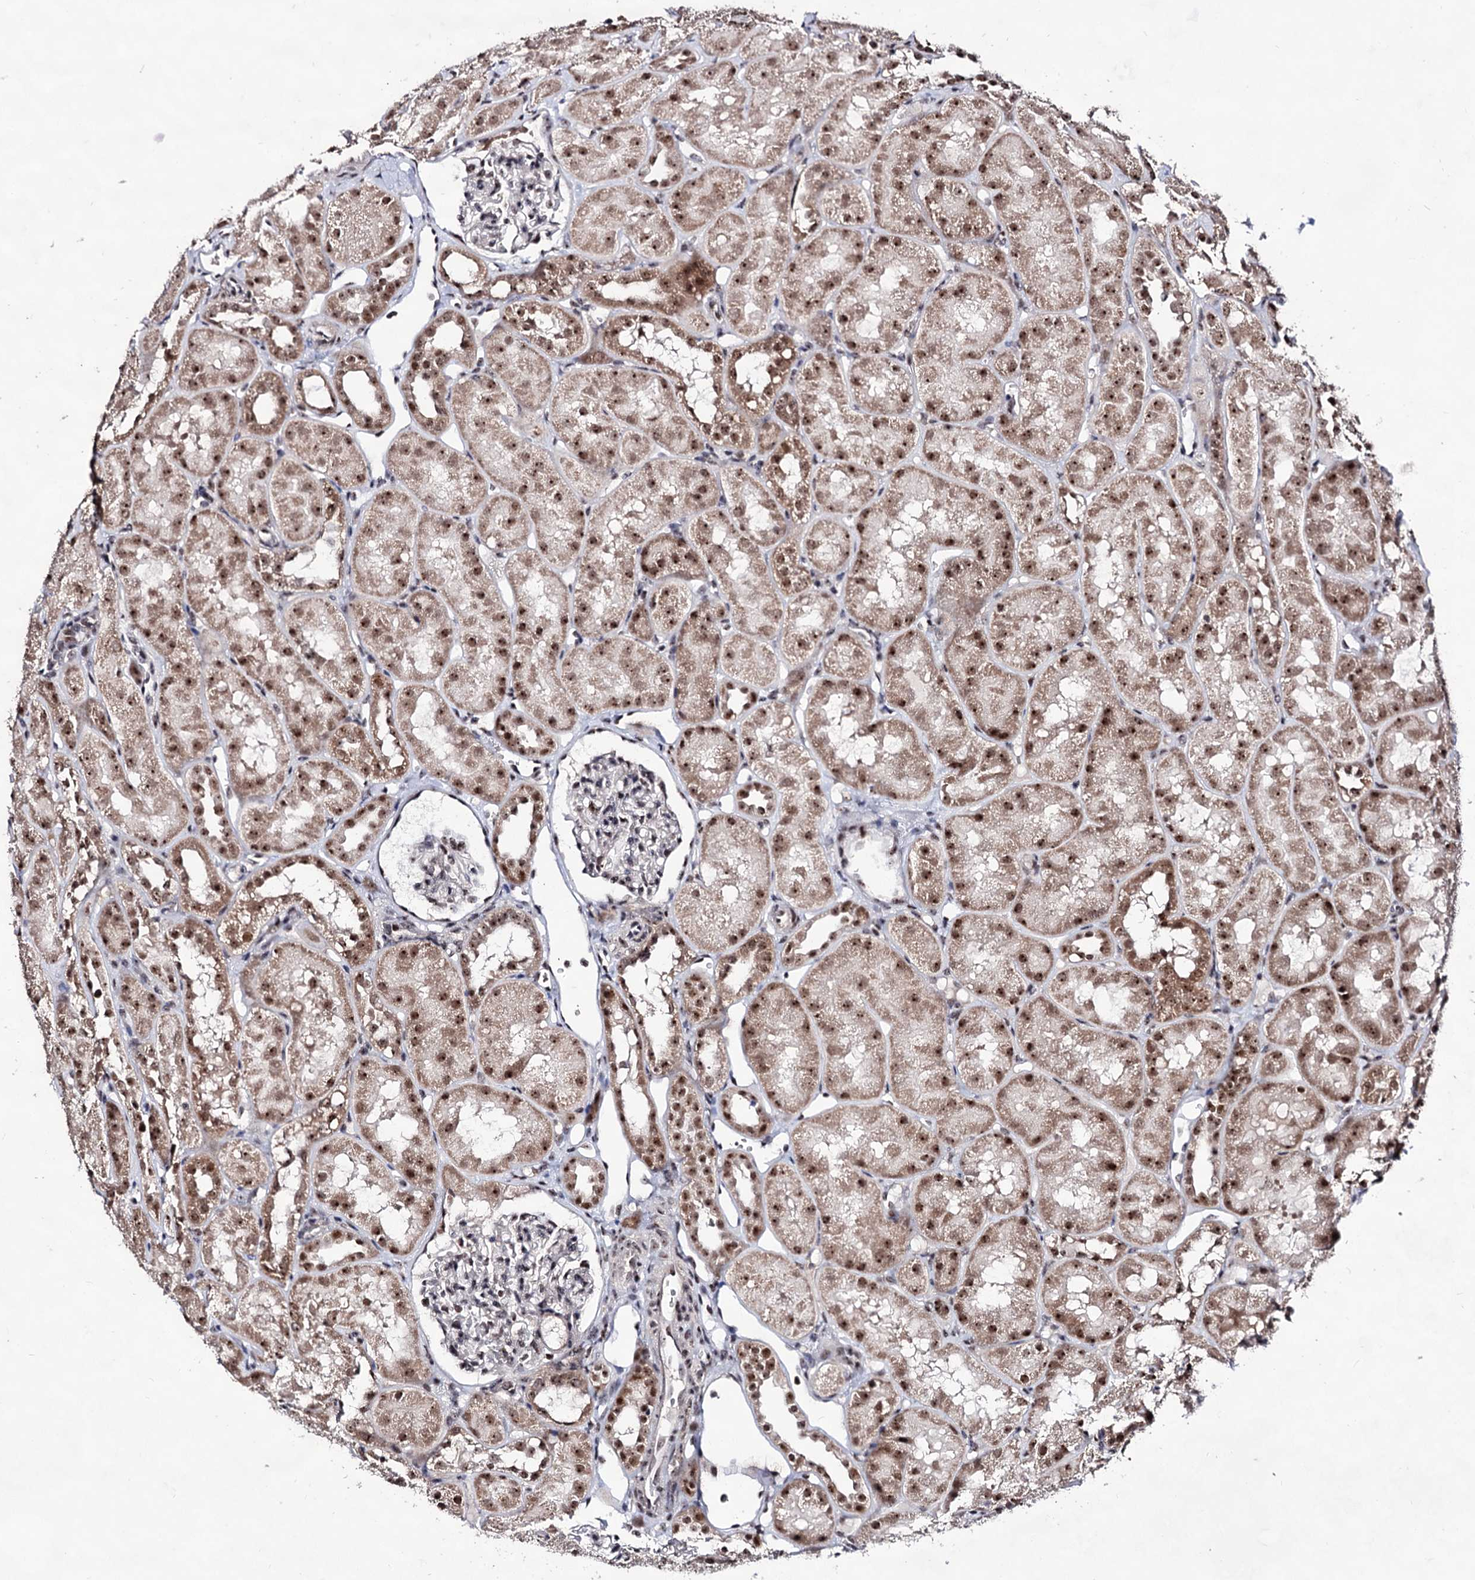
{"staining": {"intensity": "moderate", "quantity": "<25%", "location": "nuclear"}, "tissue": "kidney", "cell_type": "Cells in glomeruli", "image_type": "normal", "snomed": [{"axis": "morphology", "description": "Normal tissue, NOS"}, {"axis": "topography", "description": "Kidney"}, {"axis": "topography", "description": "Urinary bladder"}], "caption": "Human kidney stained with a brown dye shows moderate nuclear positive positivity in about <25% of cells in glomeruli.", "gene": "EXOSC10", "patient": {"sex": "male", "age": 16}}